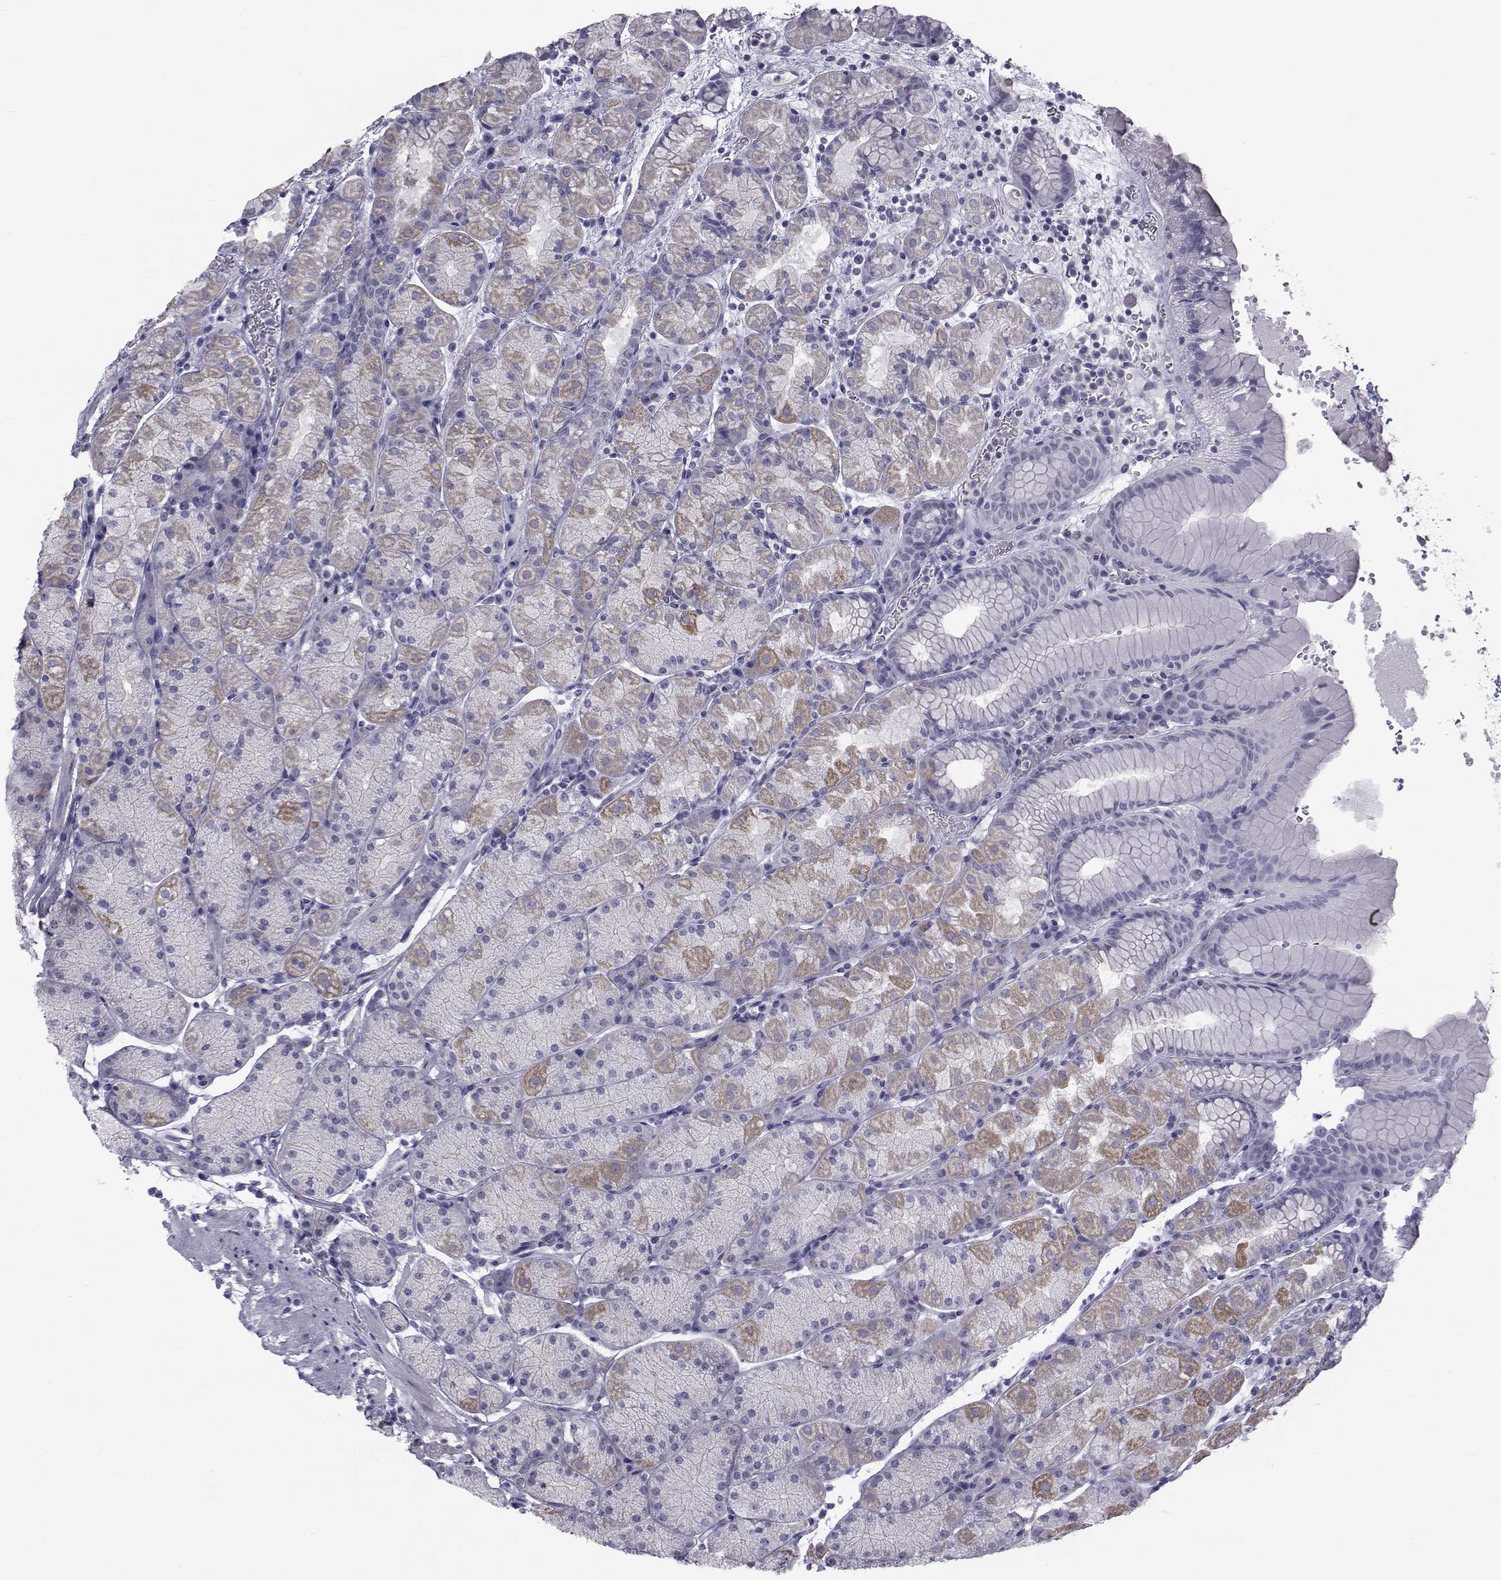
{"staining": {"intensity": "moderate", "quantity": "<25%", "location": "cytoplasmic/membranous"}, "tissue": "stomach", "cell_type": "Glandular cells", "image_type": "normal", "snomed": [{"axis": "morphology", "description": "Normal tissue, NOS"}, {"axis": "topography", "description": "Stomach, upper"}, {"axis": "topography", "description": "Stomach"}], "caption": "Unremarkable stomach was stained to show a protein in brown. There is low levels of moderate cytoplasmic/membranous staining in about <25% of glandular cells.", "gene": "FDXR", "patient": {"sex": "male", "age": 76}}